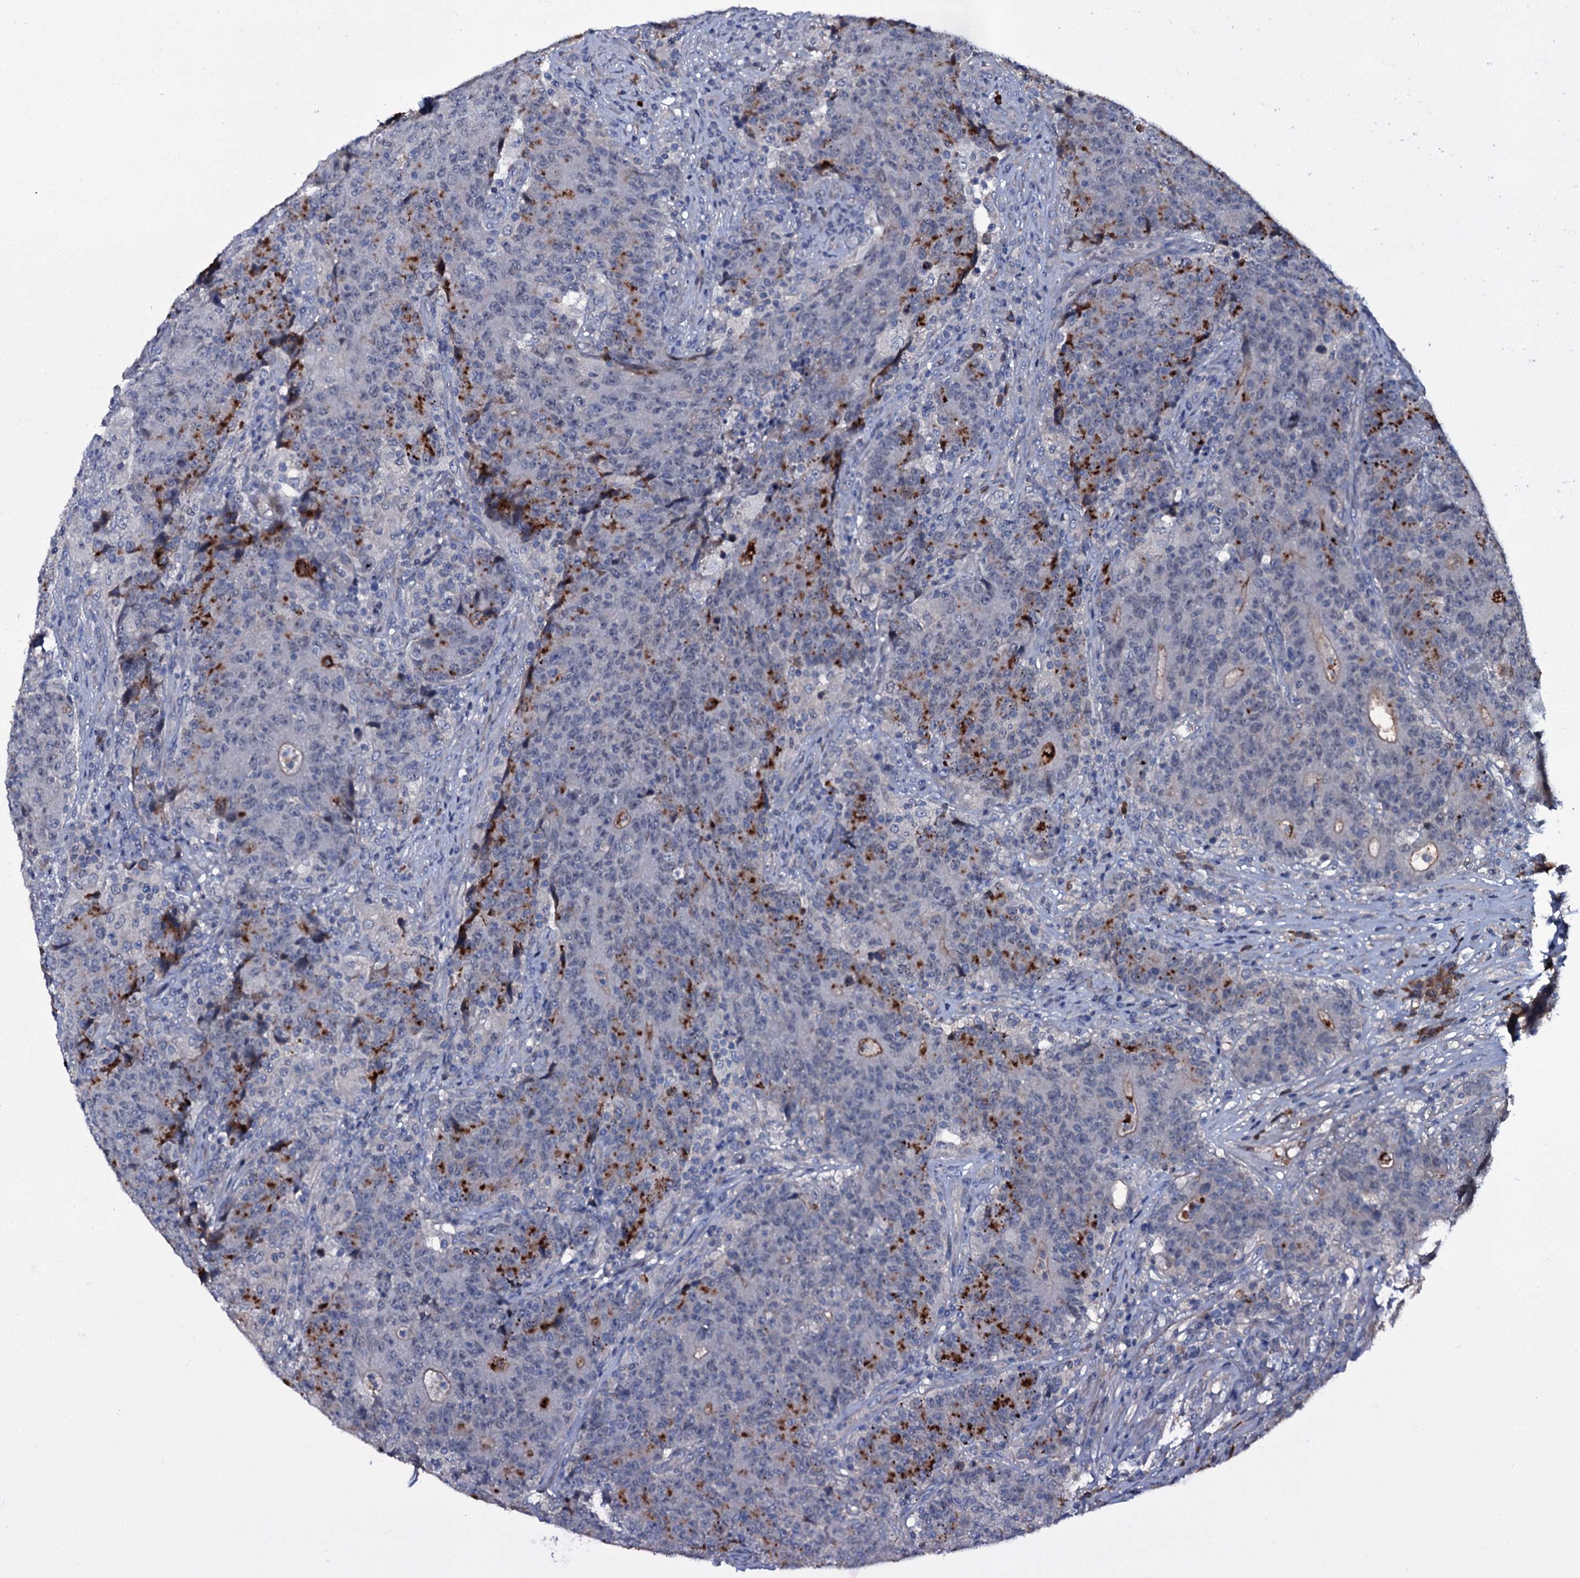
{"staining": {"intensity": "strong", "quantity": "25%-75%", "location": "cytoplasmic/membranous"}, "tissue": "colorectal cancer", "cell_type": "Tumor cells", "image_type": "cancer", "snomed": [{"axis": "morphology", "description": "Adenocarcinoma, NOS"}, {"axis": "topography", "description": "Colon"}], "caption": "Immunohistochemical staining of human colorectal adenocarcinoma shows strong cytoplasmic/membranous protein staining in about 25%-75% of tumor cells. (DAB (3,3'-diaminobenzidine) IHC with brightfield microscopy, high magnification).", "gene": "LYG2", "patient": {"sex": "female", "age": 75}}